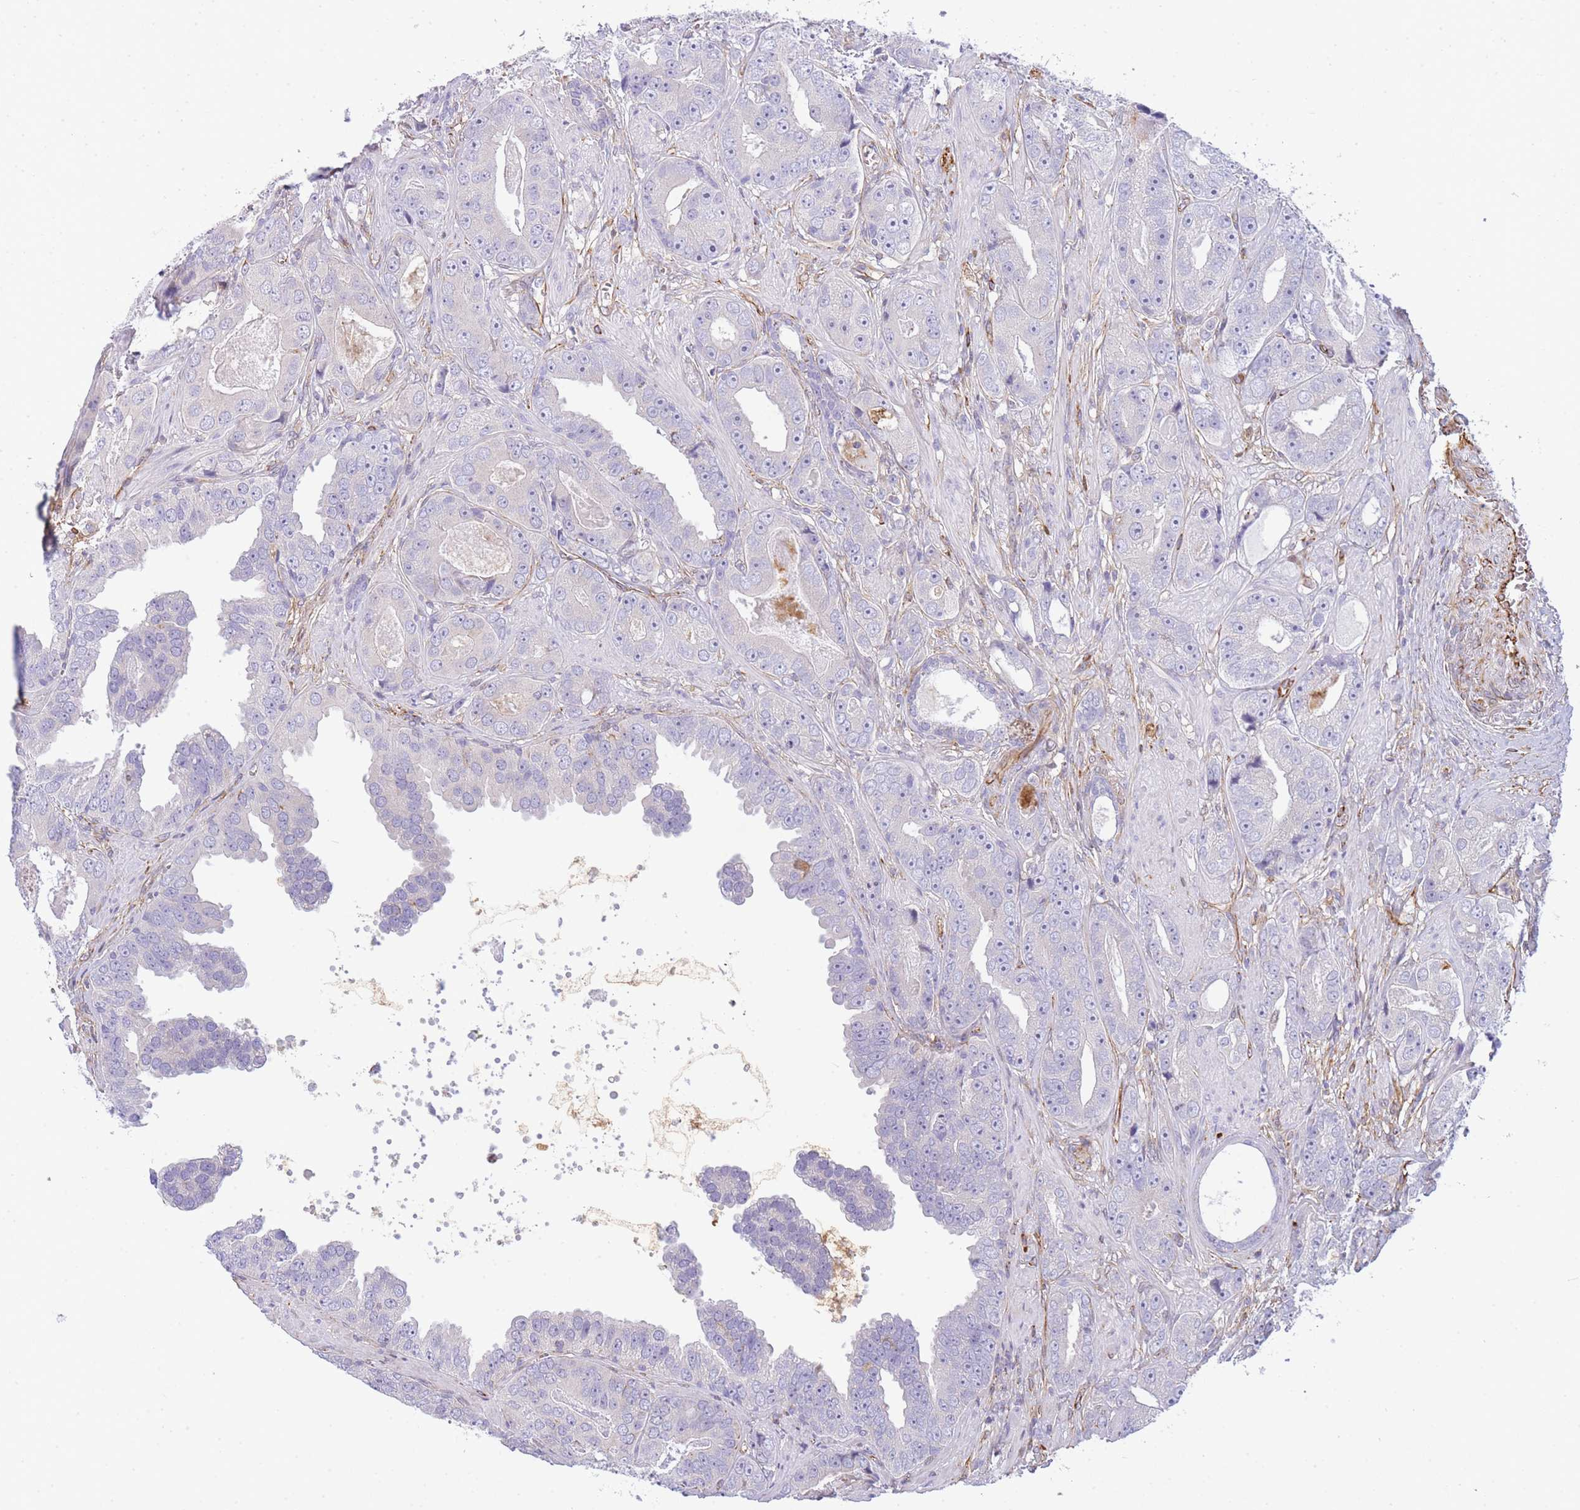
{"staining": {"intensity": "negative", "quantity": "none", "location": "none"}, "tissue": "prostate cancer", "cell_type": "Tumor cells", "image_type": "cancer", "snomed": [{"axis": "morphology", "description": "Adenocarcinoma, High grade"}, {"axis": "topography", "description": "Prostate"}], "caption": "The photomicrograph shows no significant positivity in tumor cells of prostate cancer (high-grade adenocarcinoma). (DAB immunohistochemistry (IHC), high magnification).", "gene": "ECPAS", "patient": {"sex": "male", "age": 71}}